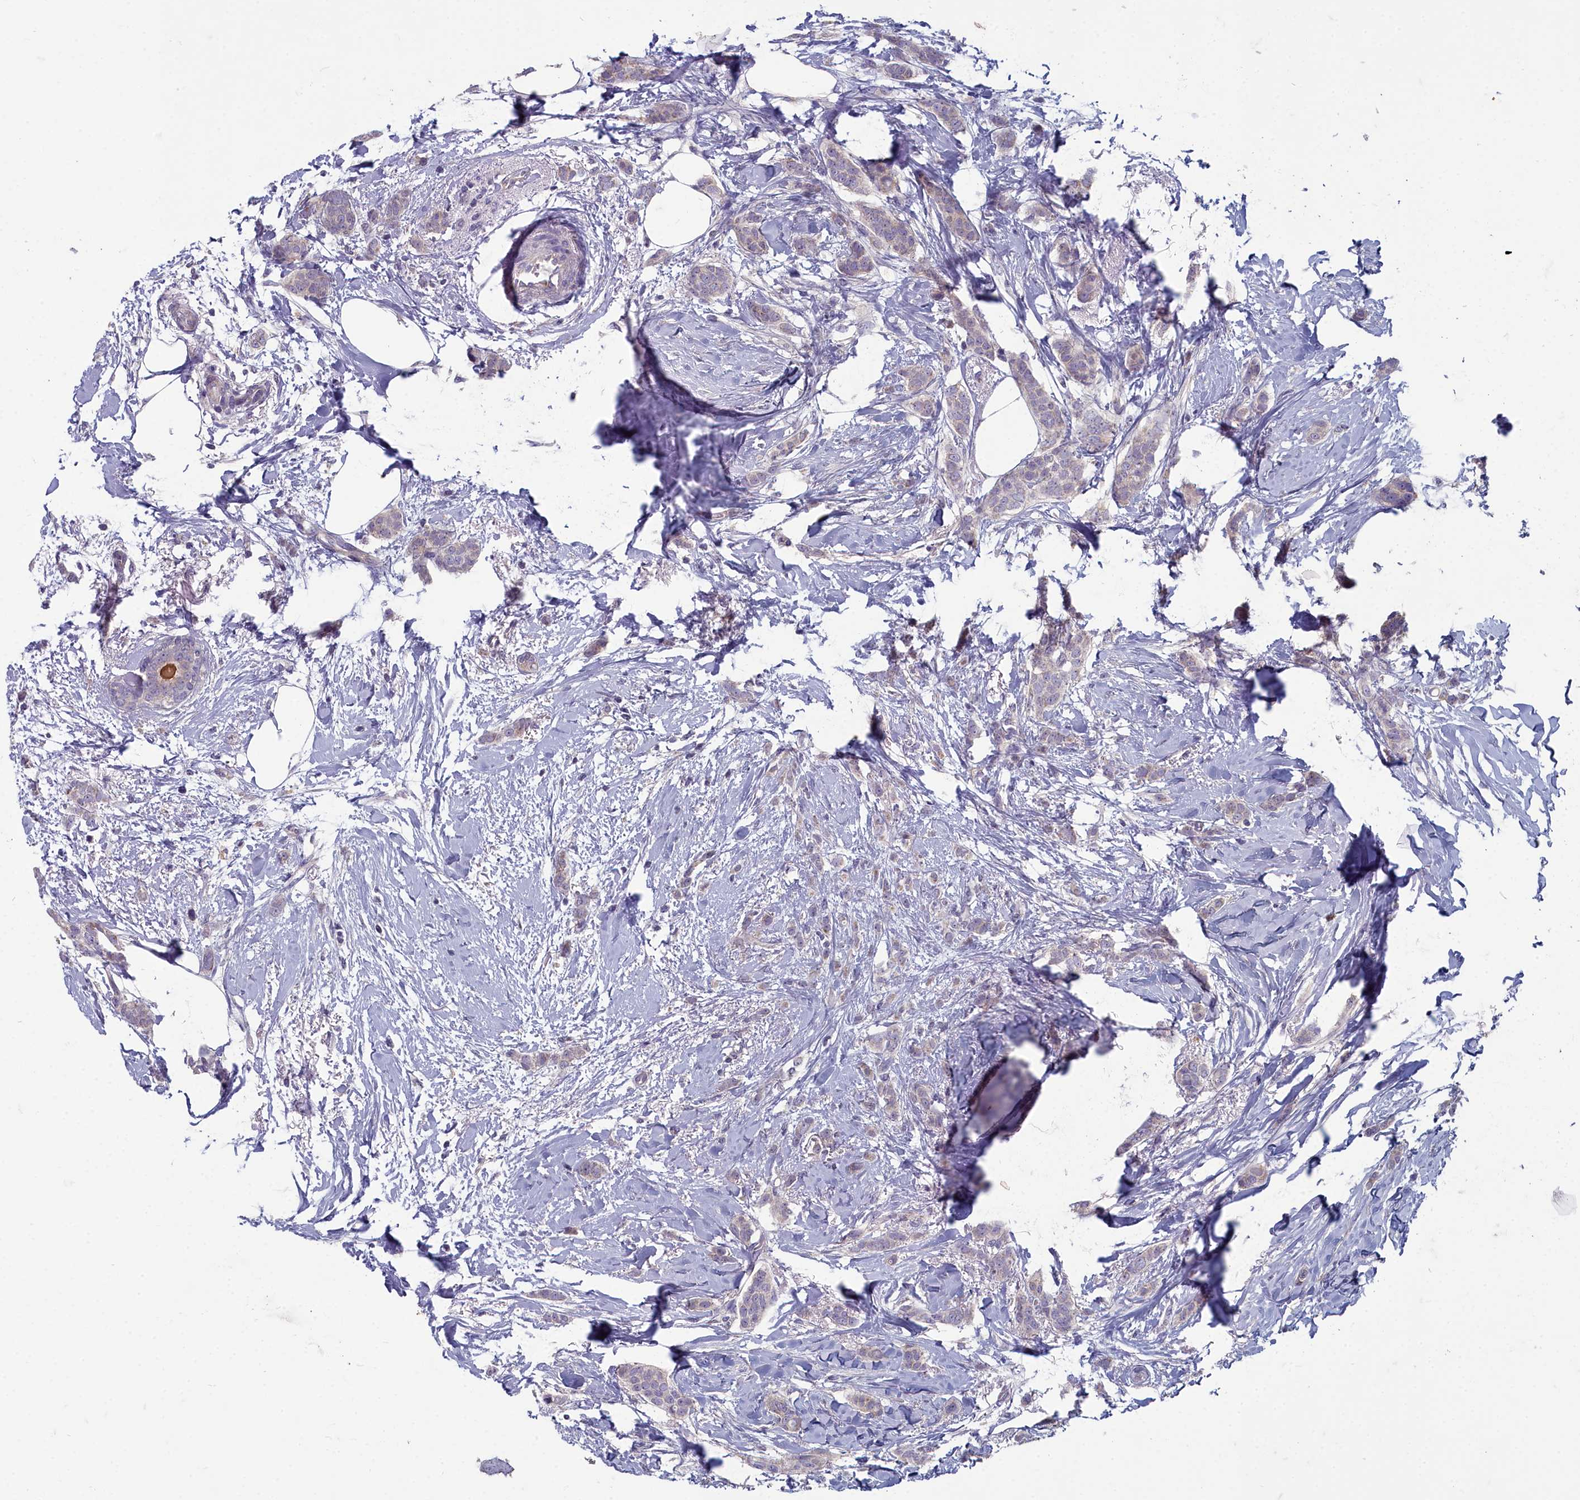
{"staining": {"intensity": "weak", "quantity": "<25%", "location": "cytoplasmic/membranous"}, "tissue": "breast cancer", "cell_type": "Tumor cells", "image_type": "cancer", "snomed": [{"axis": "morphology", "description": "Duct carcinoma"}, {"axis": "topography", "description": "Breast"}], "caption": "A photomicrograph of breast intraductal carcinoma stained for a protein displays no brown staining in tumor cells.", "gene": "INSYN2A", "patient": {"sex": "female", "age": 72}}